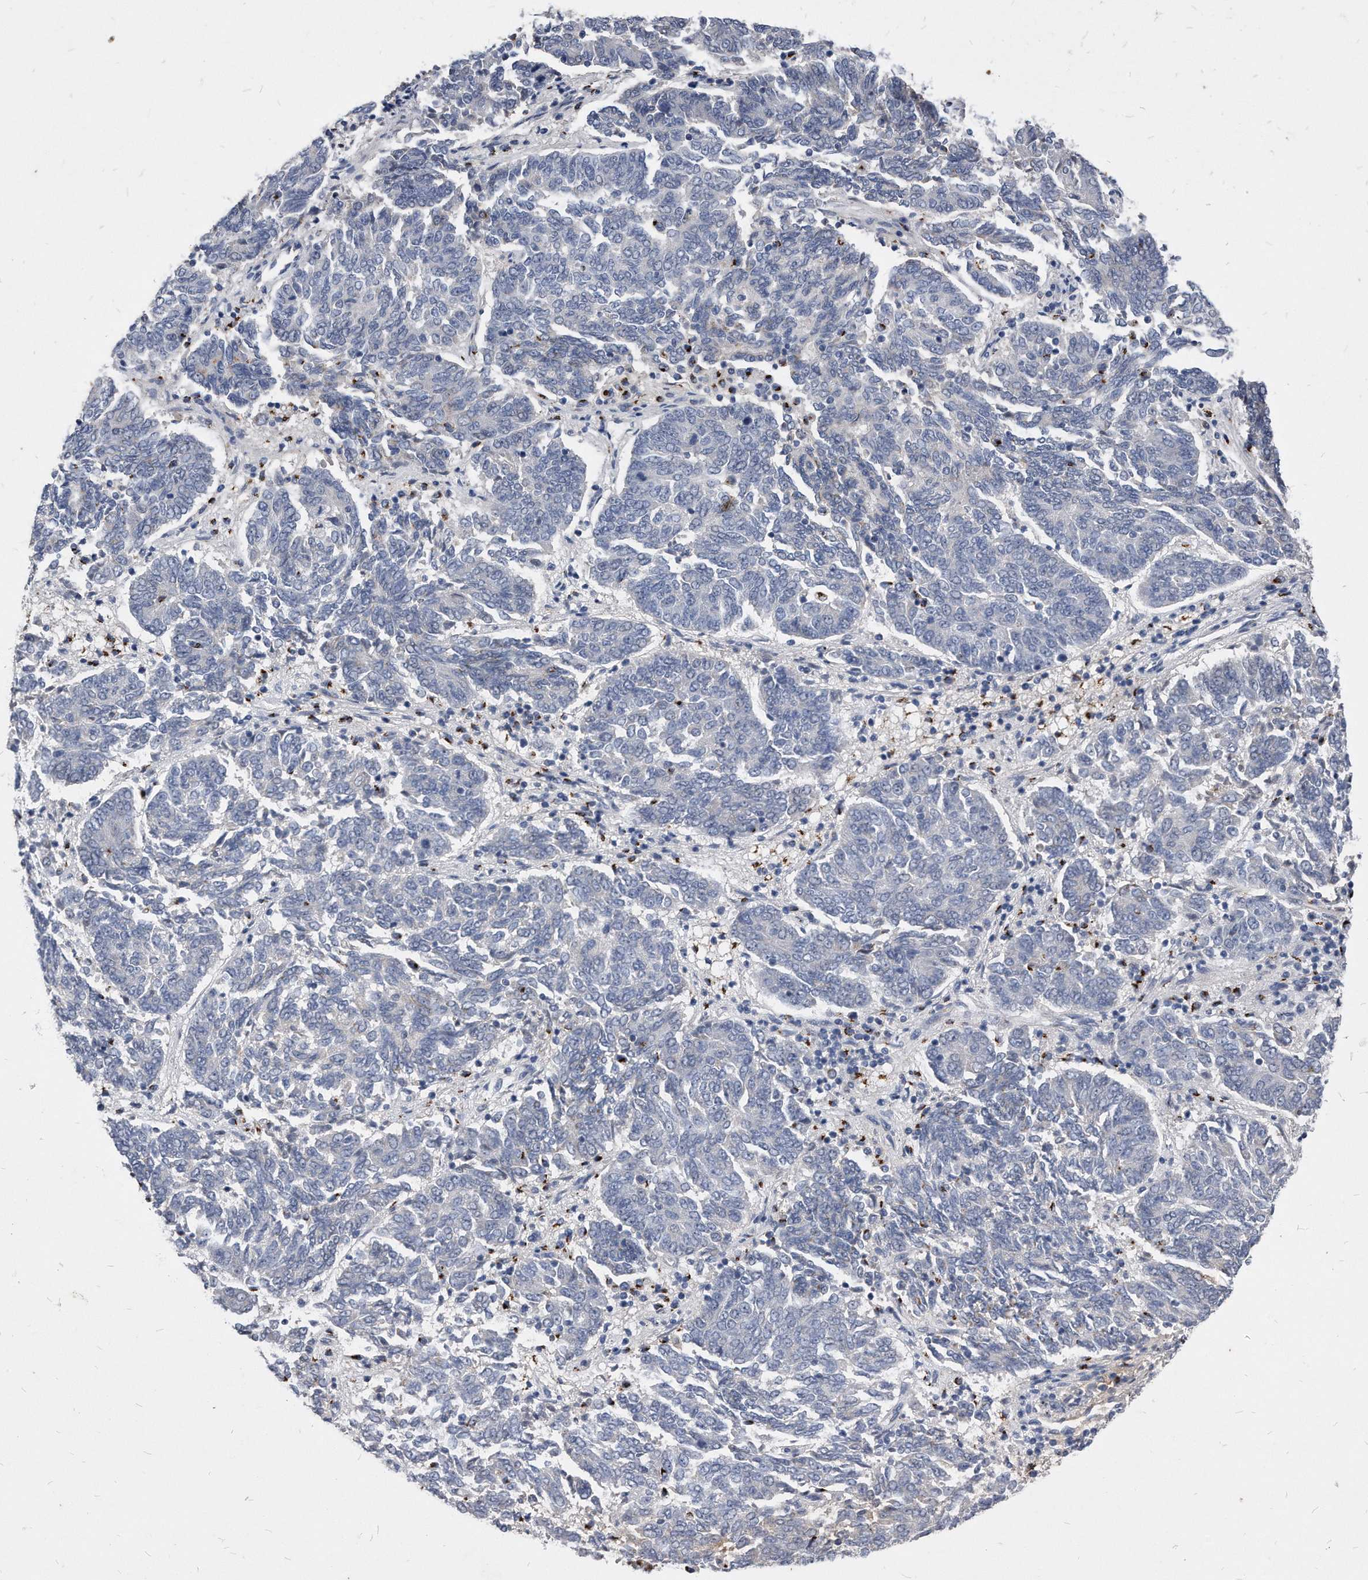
{"staining": {"intensity": "negative", "quantity": "none", "location": "none"}, "tissue": "endometrial cancer", "cell_type": "Tumor cells", "image_type": "cancer", "snomed": [{"axis": "morphology", "description": "Adenocarcinoma, NOS"}, {"axis": "topography", "description": "Endometrium"}], "caption": "Tumor cells are negative for protein expression in human adenocarcinoma (endometrial).", "gene": "MGAT4A", "patient": {"sex": "female", "age": 80}}